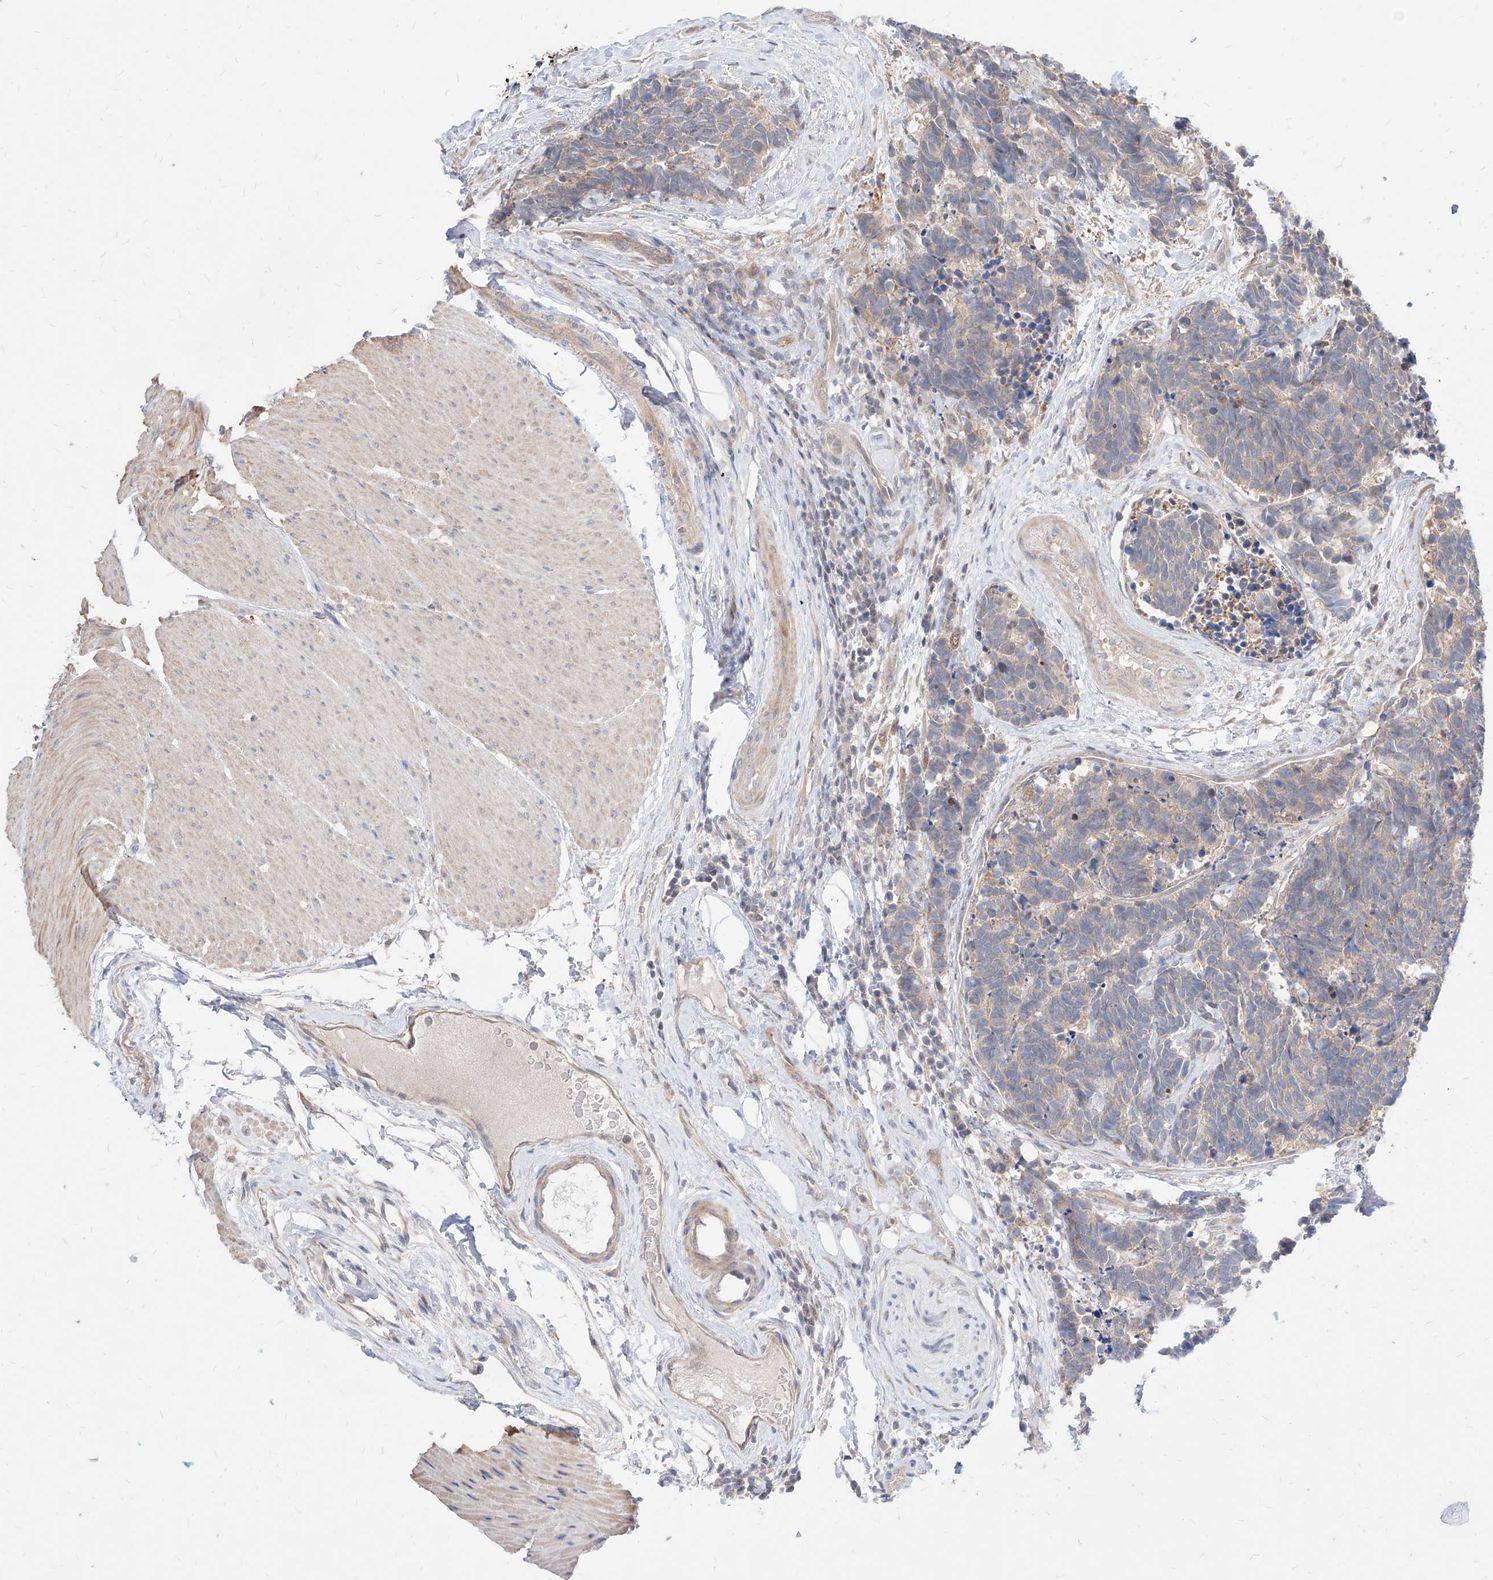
{"staining": {"intensity": "negative", "quantity": "none", "location": "none"}, "tissue": "carcinoid", "cell_type": "Tumor cells", "image_type": "cancer", "snomed": [{"axis": "morphology", "description": "Carcinoma, NOS"}, {"axis": "morphology", "description": "Carcinoid, malignant, NOS"}, {"axis": "topography", "description": "Urinary bladder"}], "caption": "Immunohistochemistry photomicrograph of neoplastic tissue: carcinoid stained with DAB displays no significant protein staining in tumor cells. The staining is performed using DAB (3,3'-diaminobenzidine) brown chromogen with nuclei counter-stained in using hematoxylin.", "gene": "TSNAX", "patient": {"sex": "male", "age": 57}}